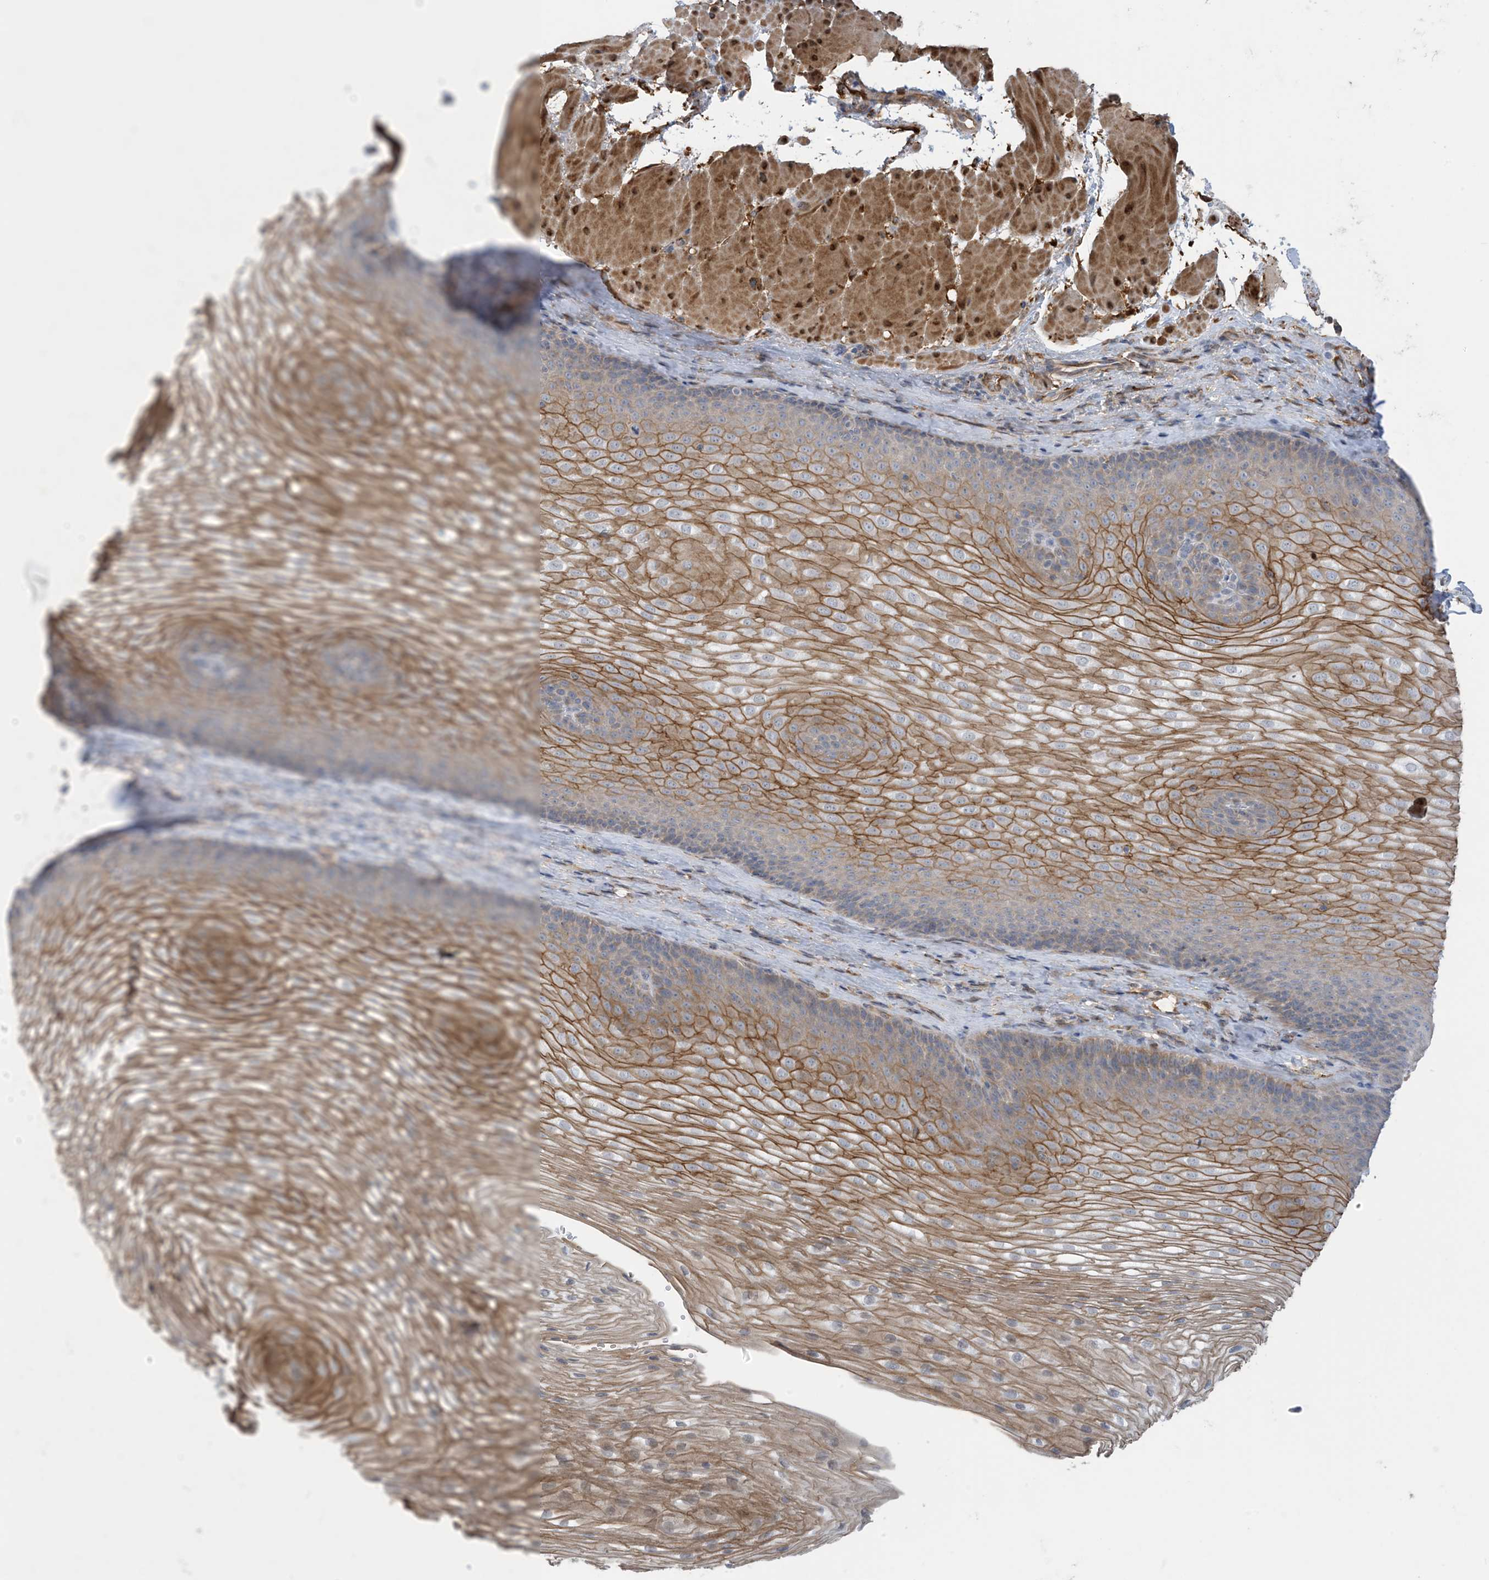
{"staining": {"intensity": "moderate", "quantity": "25%-75%", "location": "cytoplasmic/membranous"}, "tissue": "esophagus", "cell_type": "Squamous epithelial cells", "image_type": "normal", "snomed": [{"axis": "morphology", "description": "Normal tissue, NOS"}, {"axis": "topography", "description": "Esophagus"}], "caption": "Immunohistochemistry (IHC) (DAB) staining of benign esophagus shows moderate cytoplasmic/membranous protein staining in about 25%-75% of squamous epithelial cells.", "gene": "EIF2A", "patient": {"sex": "female", "age": 66}}